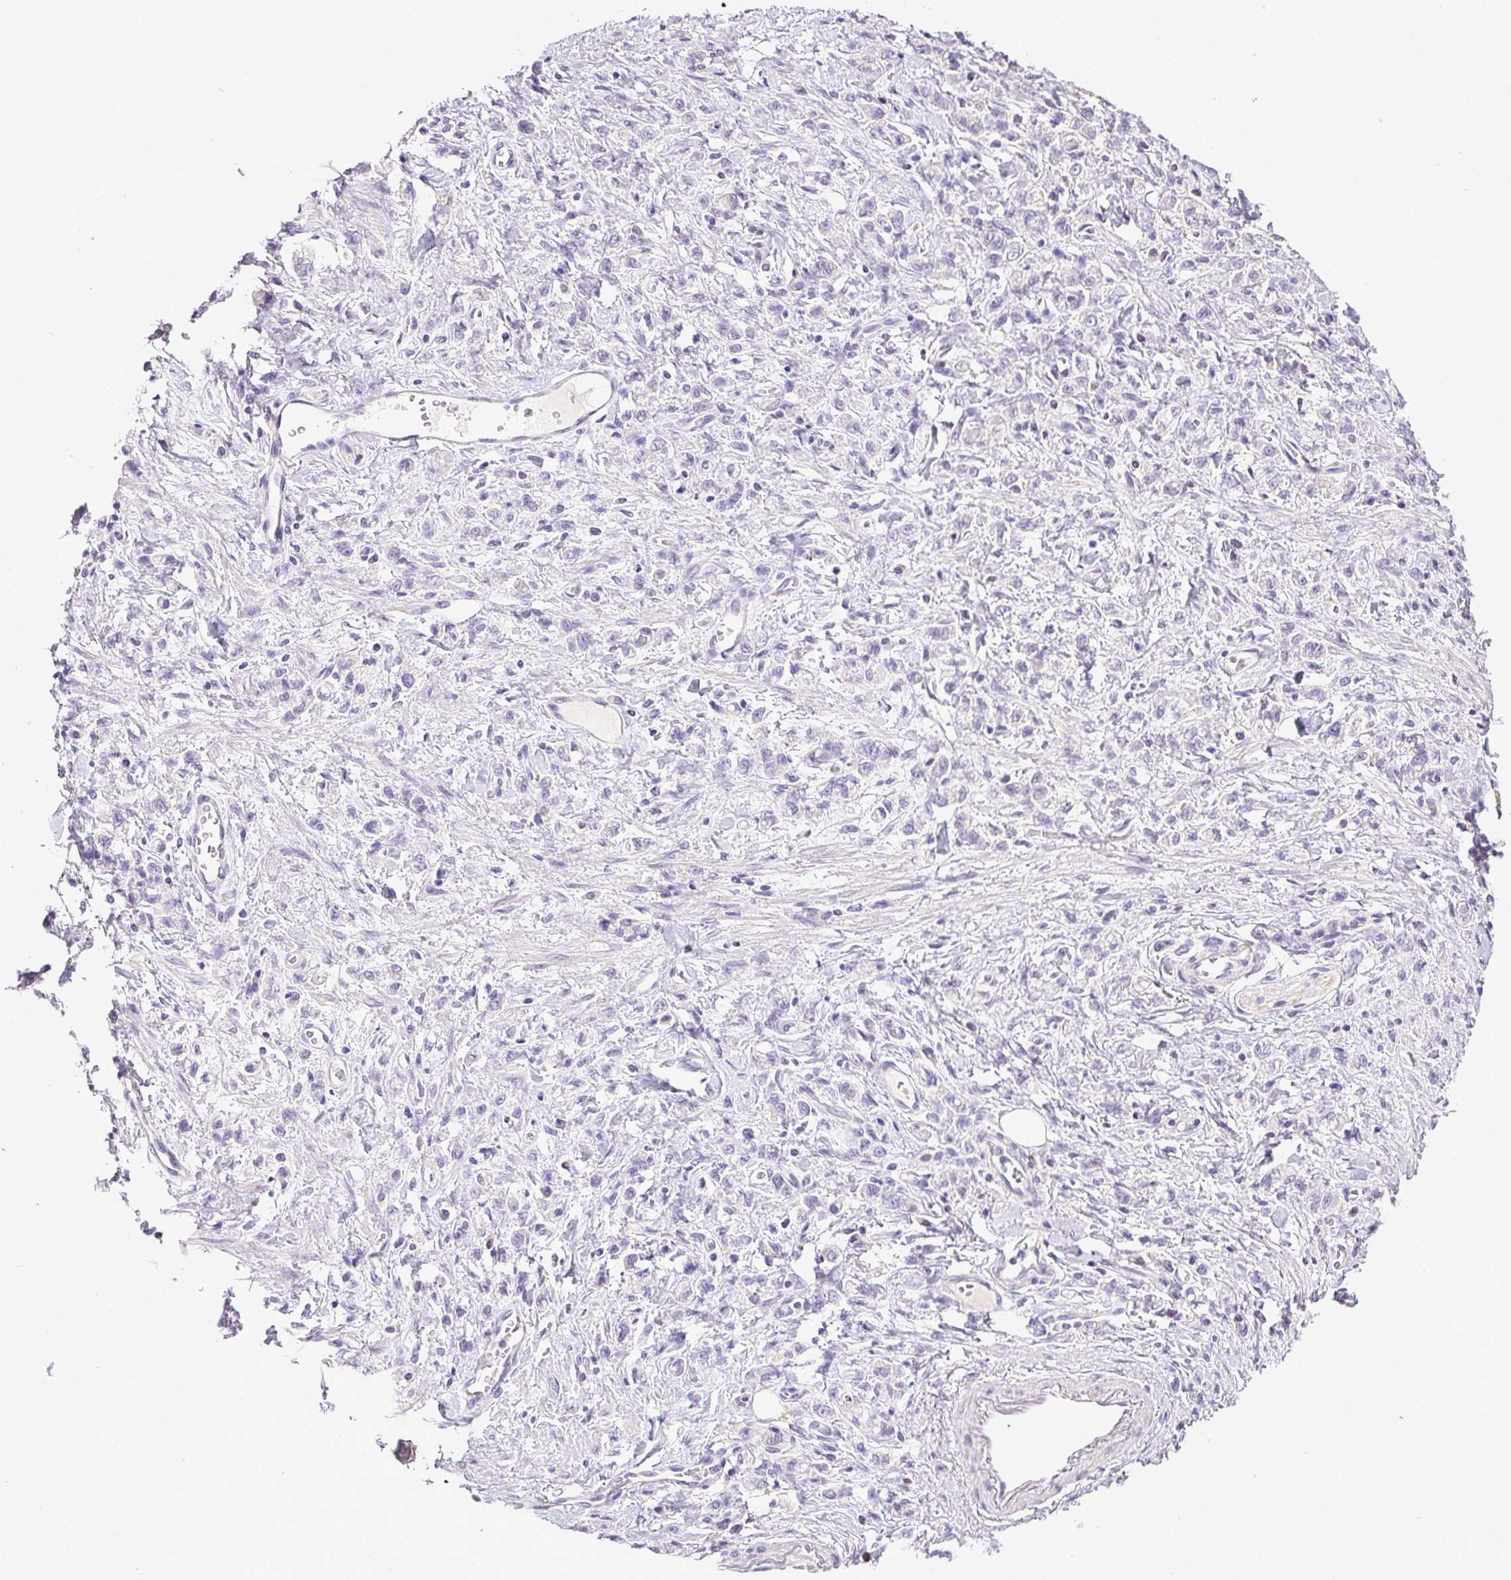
{"staining": {"intensity": "negative", "quantity": "none", "location": "none"}, "tissue": "stomach cancer", "cell_type": "Tumor cells", "image_type": "cancer", "snomed": [{"axis": "morphology", "description": "Adenocarcinoma, NOS"}, {"axis": "topography", "description": "Stomach"}], "caption": "Stomach adenocarcinoma was stained to show a protein in brown. There is no significant expression in tumor cells.", "gene": "SYCE2", "patient": {"sex": "male", "age": 77}}